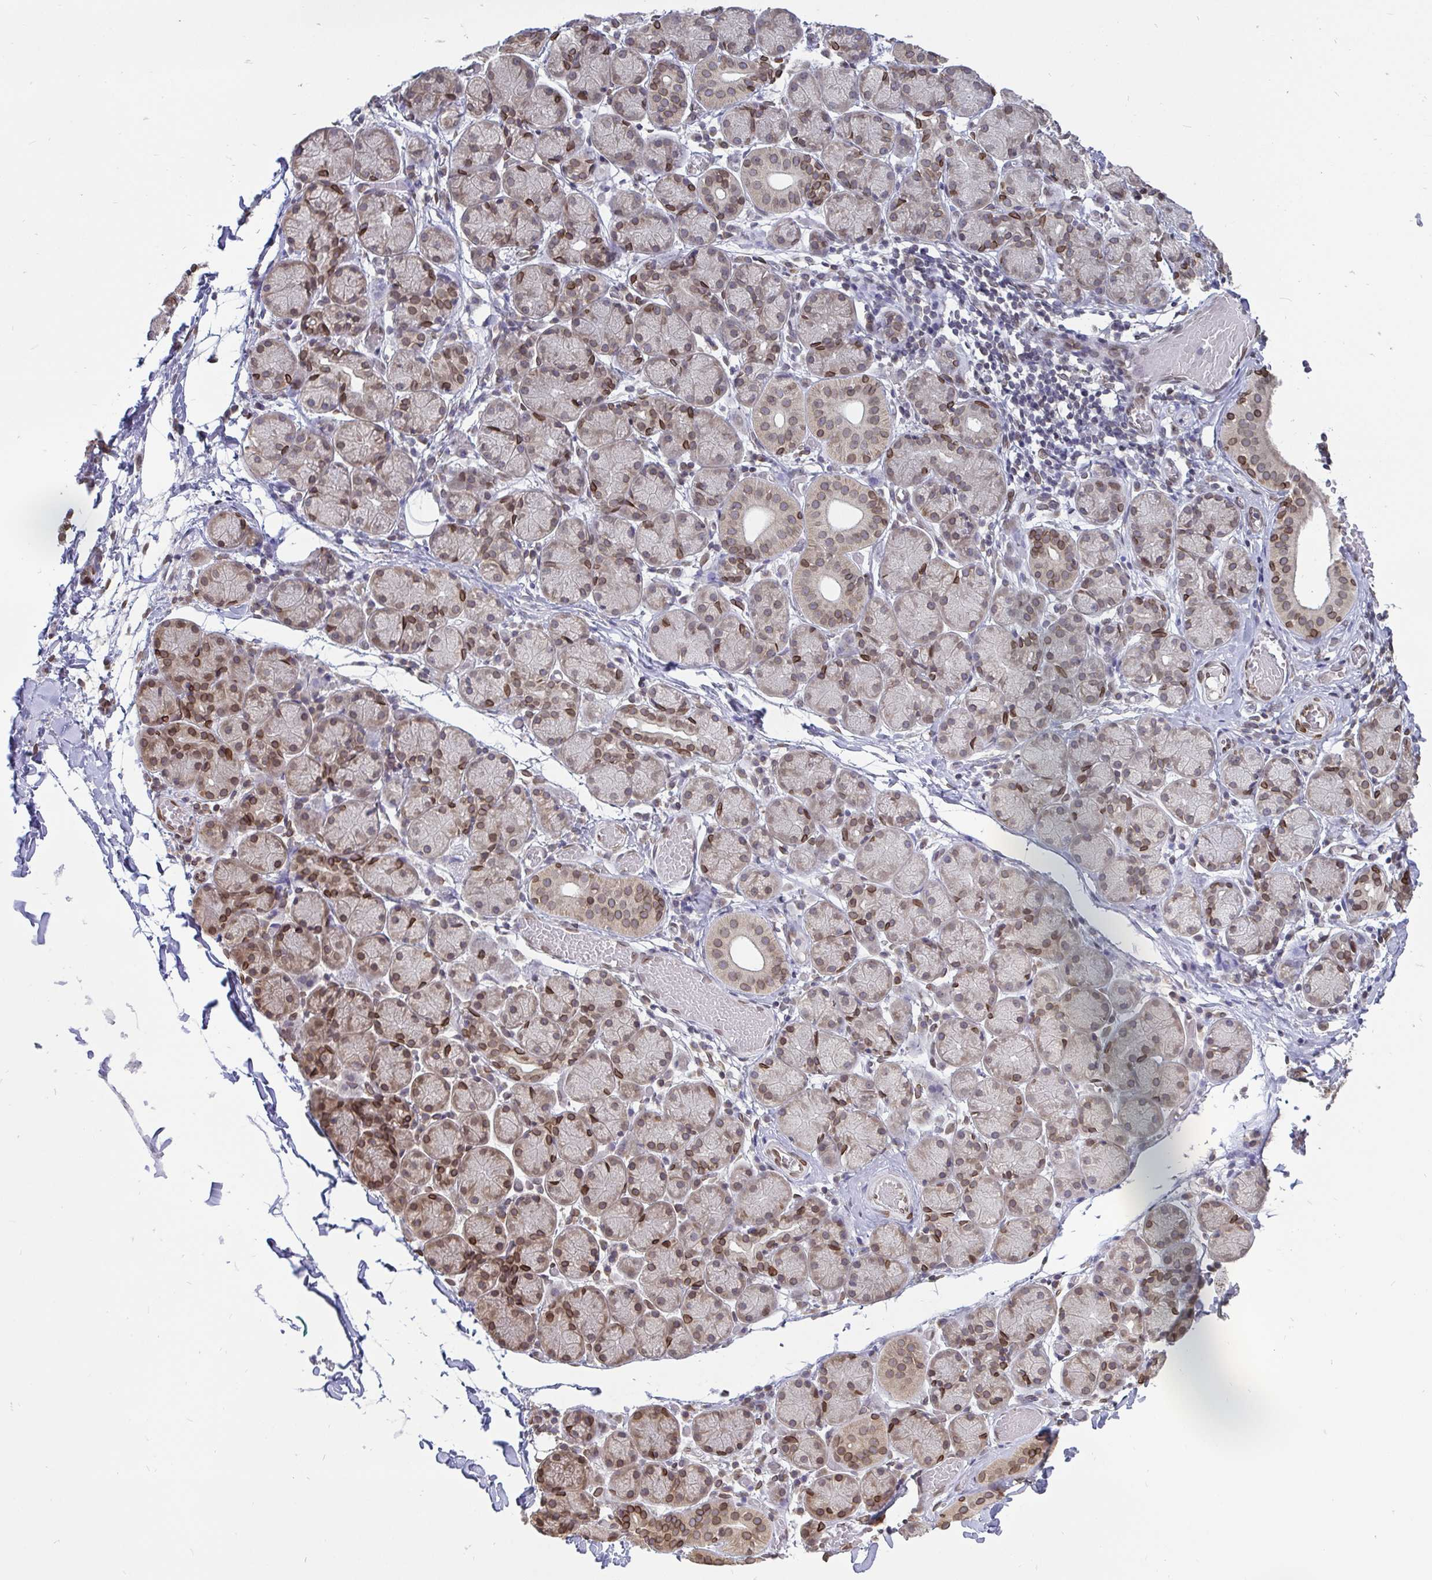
{"staining": {"intensity": "moderate", "quantity": "25%-75%", "location": "cytoplasmic/membranous,nuclear"}, "tissue": "salivary gland", "cell_type": "Glandular cells", "image_type": "normal", "snomed": [{"axis": "morphology", "description": "Normal tissue, NOS"}, {"axis": "topography", "description": "Salivary gland"}], "caption": "Salivary gland stained for a protein reveals moderate cytoplasmic/membranous,nuclear positivity in glandular cells.", "gene": "EMD", "patient": {"sex": "female", "age": 24}}